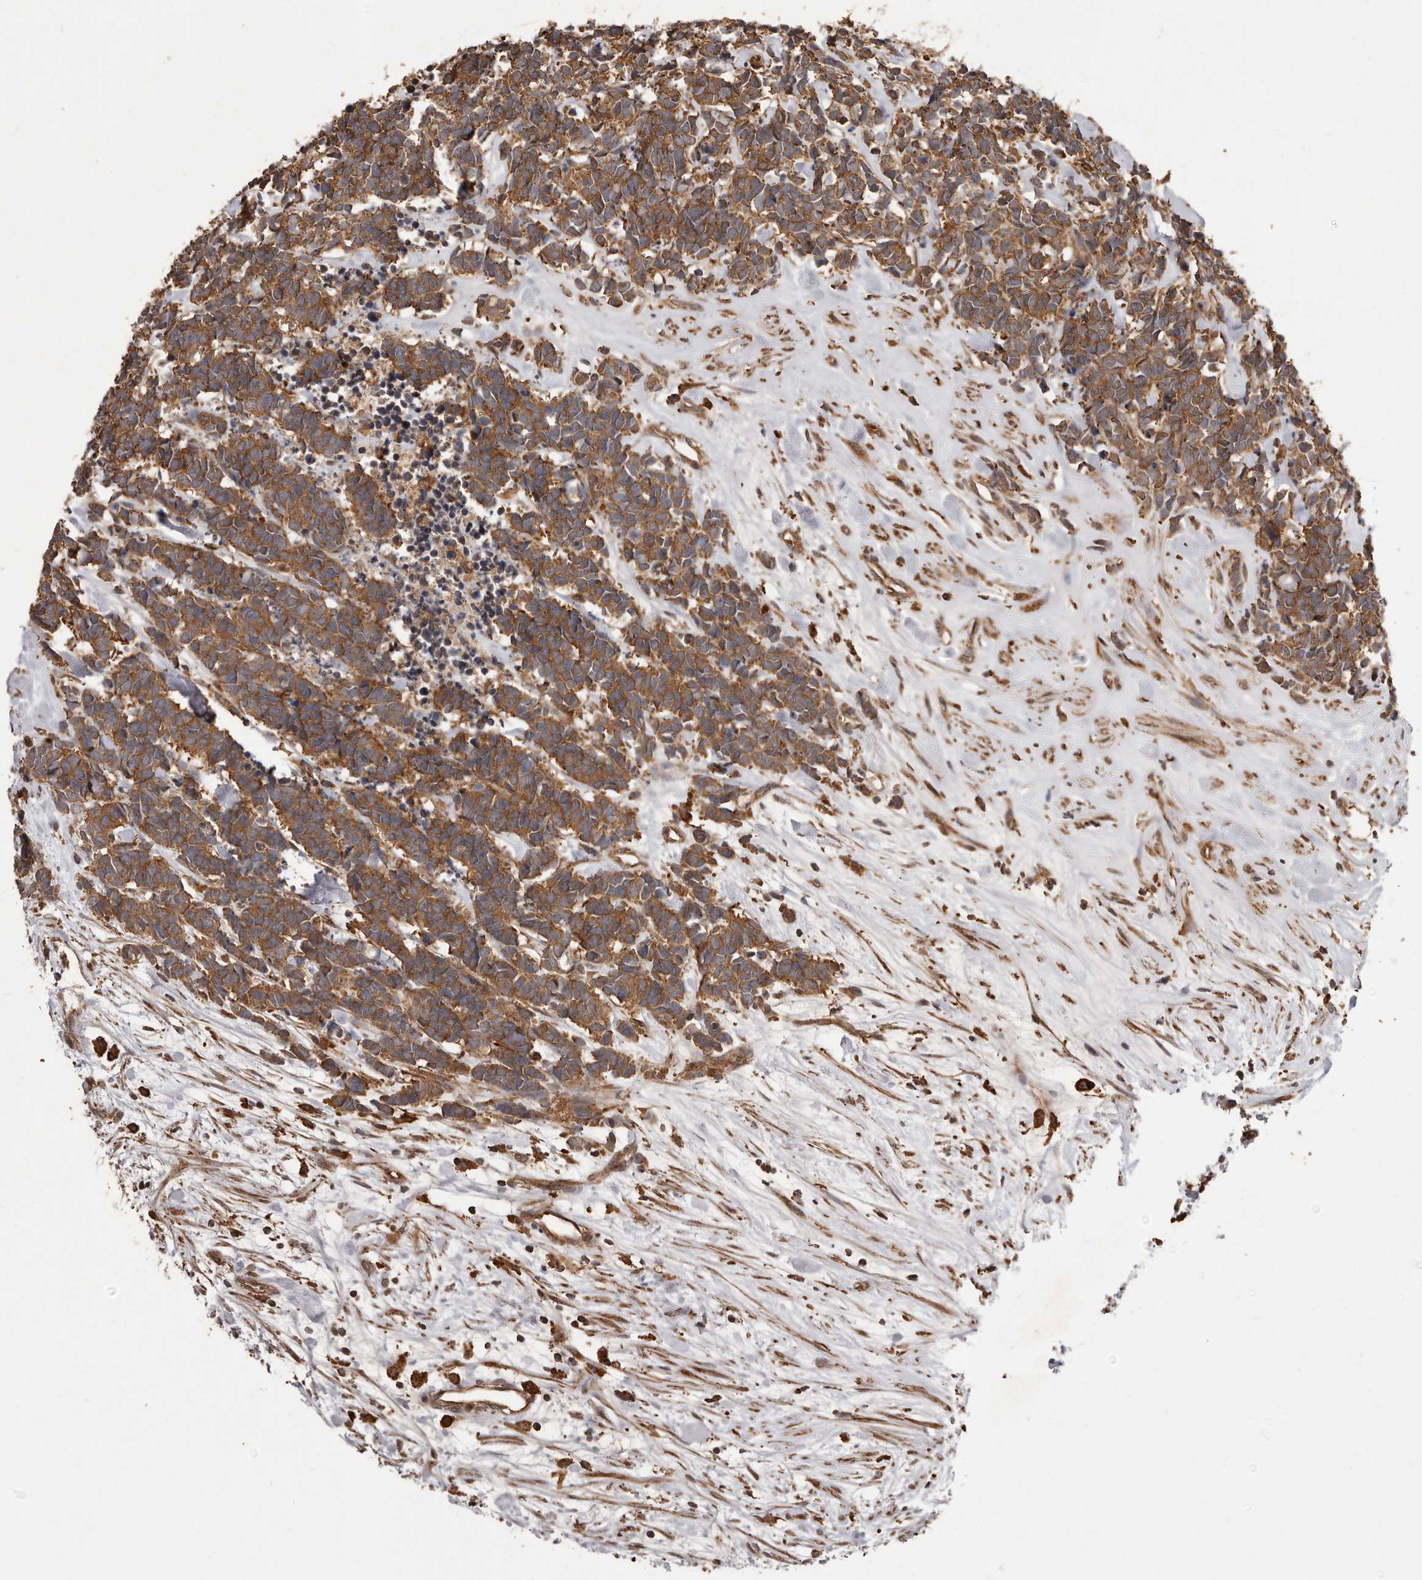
{"staining": {"intensity": "strong", "quantity": ">75%", "location": "cytoplasmic/membranous"}, "tissue": "carcinoid", "cell_type": "Tumor cells", "image_type": "cancer", "snomed": [{"axis": "morphology", "description": "Carcinoma, NOS"}, {"axis": "morphology", "description": "Carcinoid, malignant, NOS"}, {"axis": "topography", "description": "Urinary bladder"}], "caption": "A high-resolution micrograph shows IHC staining of carcinoma, which displays strong cytoplasmic/membranous staining in about >75% of tumor cells. The staining was performed using DAB to visualize the protein expression in brown, while the nuclei were stained in blue with hematoxylin (Magnification: 20x).", "gene": "SLC22A3", "patient": {"sex": "male", "age": 57}}